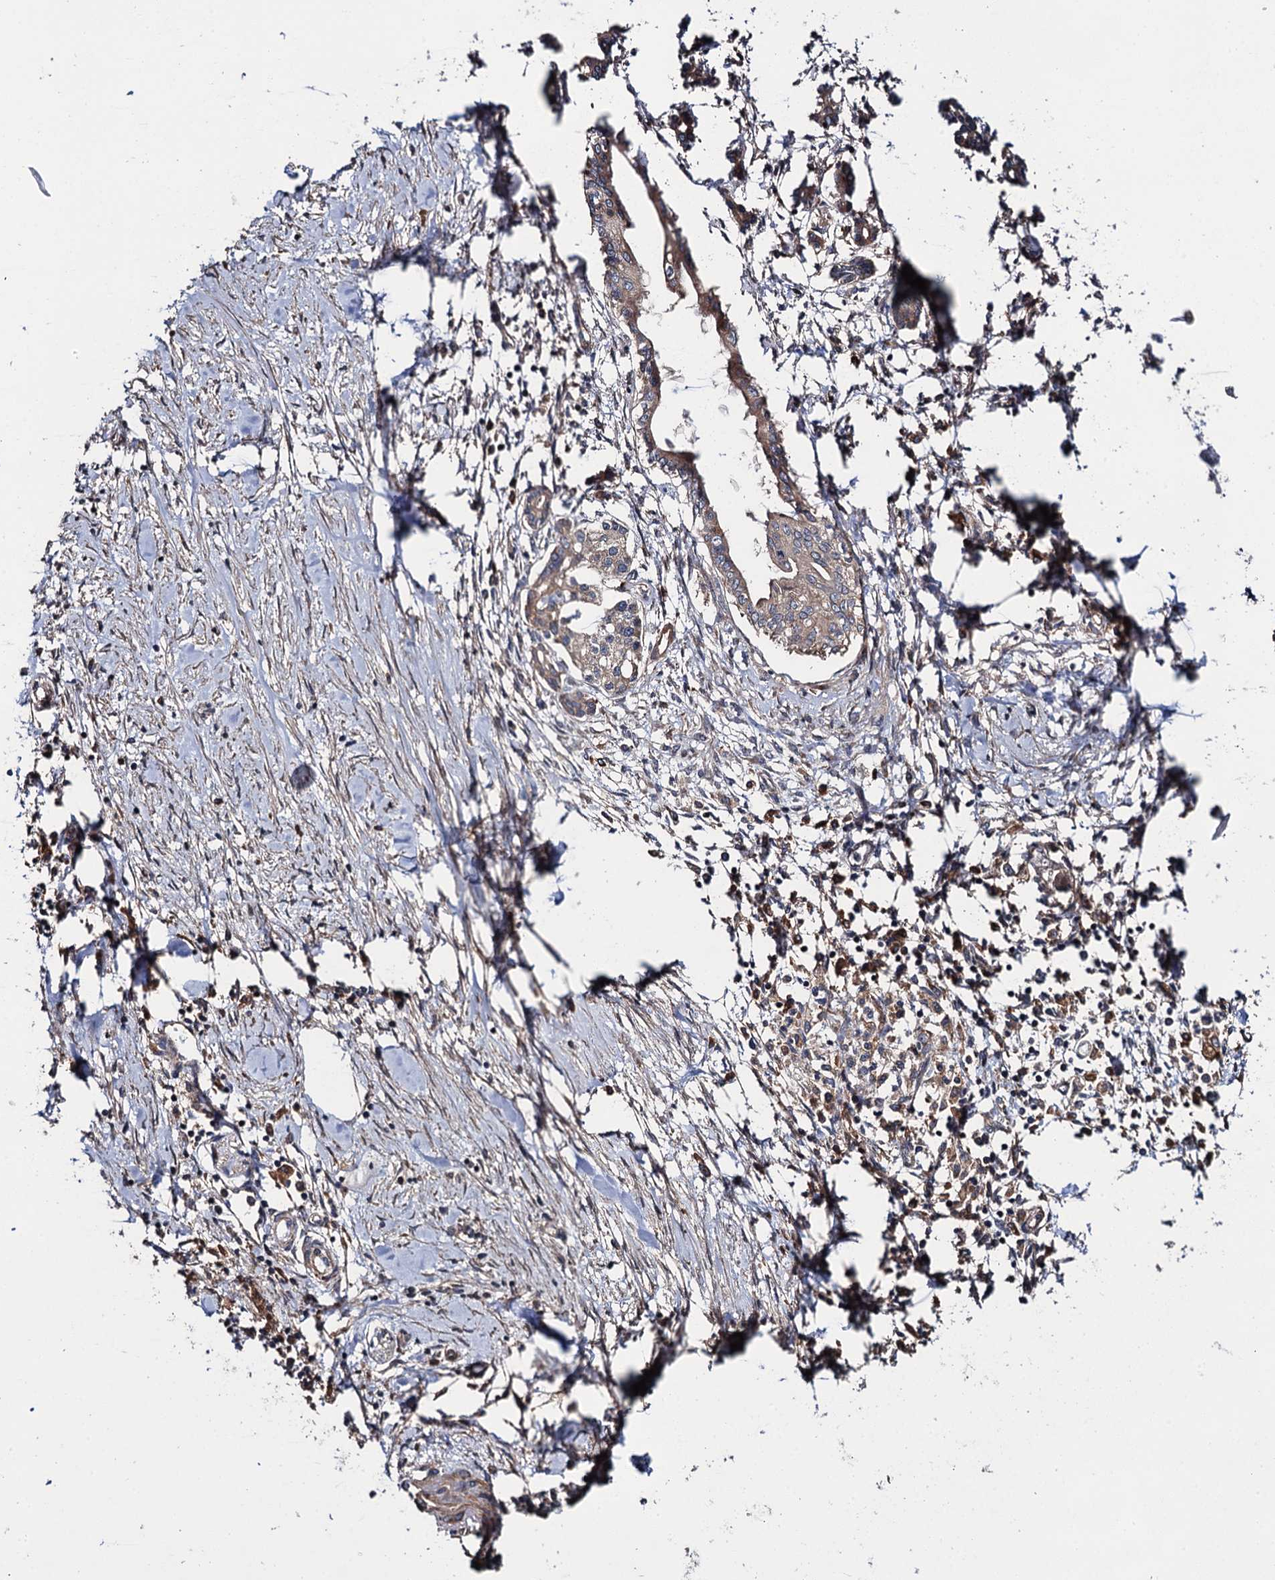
{"staining": {"intensity": "weak", "quantity": "<25%", "location": "cytoplasmic/membranous"}, "tissue": "pancreatic cancer", "cell_type": "Tumor cells", "image_type": "cancer", "snomed": [{"axis": "morphology", "description": "Normal tissue, NOS"}, {"axis": "morphology", "description": "Adenocarcinoma, NOS"}, {"axis": "topography", "description": "Pancreas"}], "caption": "This is an immunohistochemistry (IHC) histopathology image of pancreatic adenocarcinoma. There is no expression in tumor cells.", "gene": "FSIP1", "patient": {"sex": "female", "age": 64}}